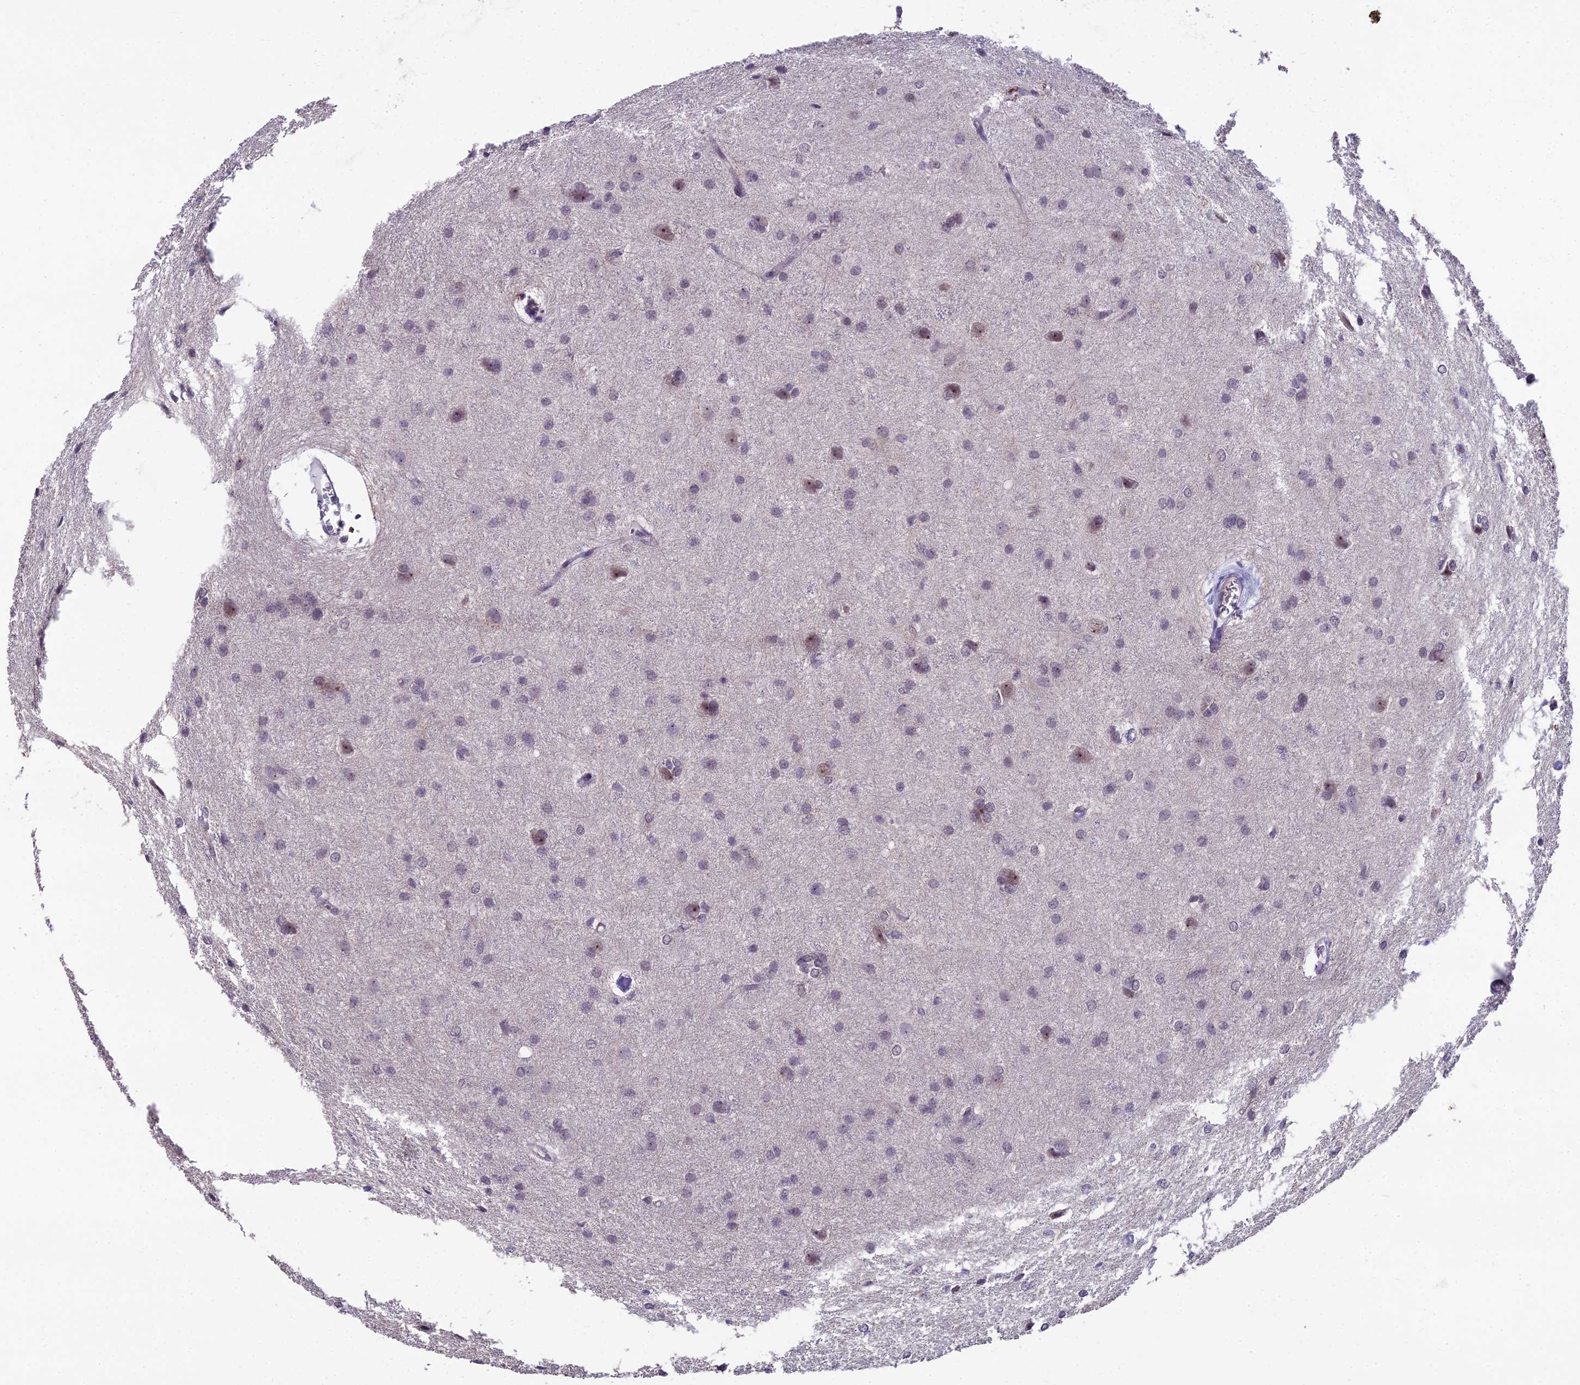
{"staining": {"intensity": "moderate", "quantity": "25%-75%", "location": "nuclear"}, "tissue": "glioma", "cell_type": "Tumor cells", "image_type": "cancer", "snomed": [{"axis": "morphology", "description": "Glioma, malignant, High grade"}, {"axis": "topography", "description": "Brain"}], "caption": "An immunohistochemistry histopathology image of neoplastic tissue is shown. Protein staining in brown shows moderate nuclear positivity in high-grade glioma (malignant) within tumor cells. (DAB IHC with brightfield microscopy, high magnification).", "gene": "ZNF333", "patient": {"sex": "female", "age": 50}}